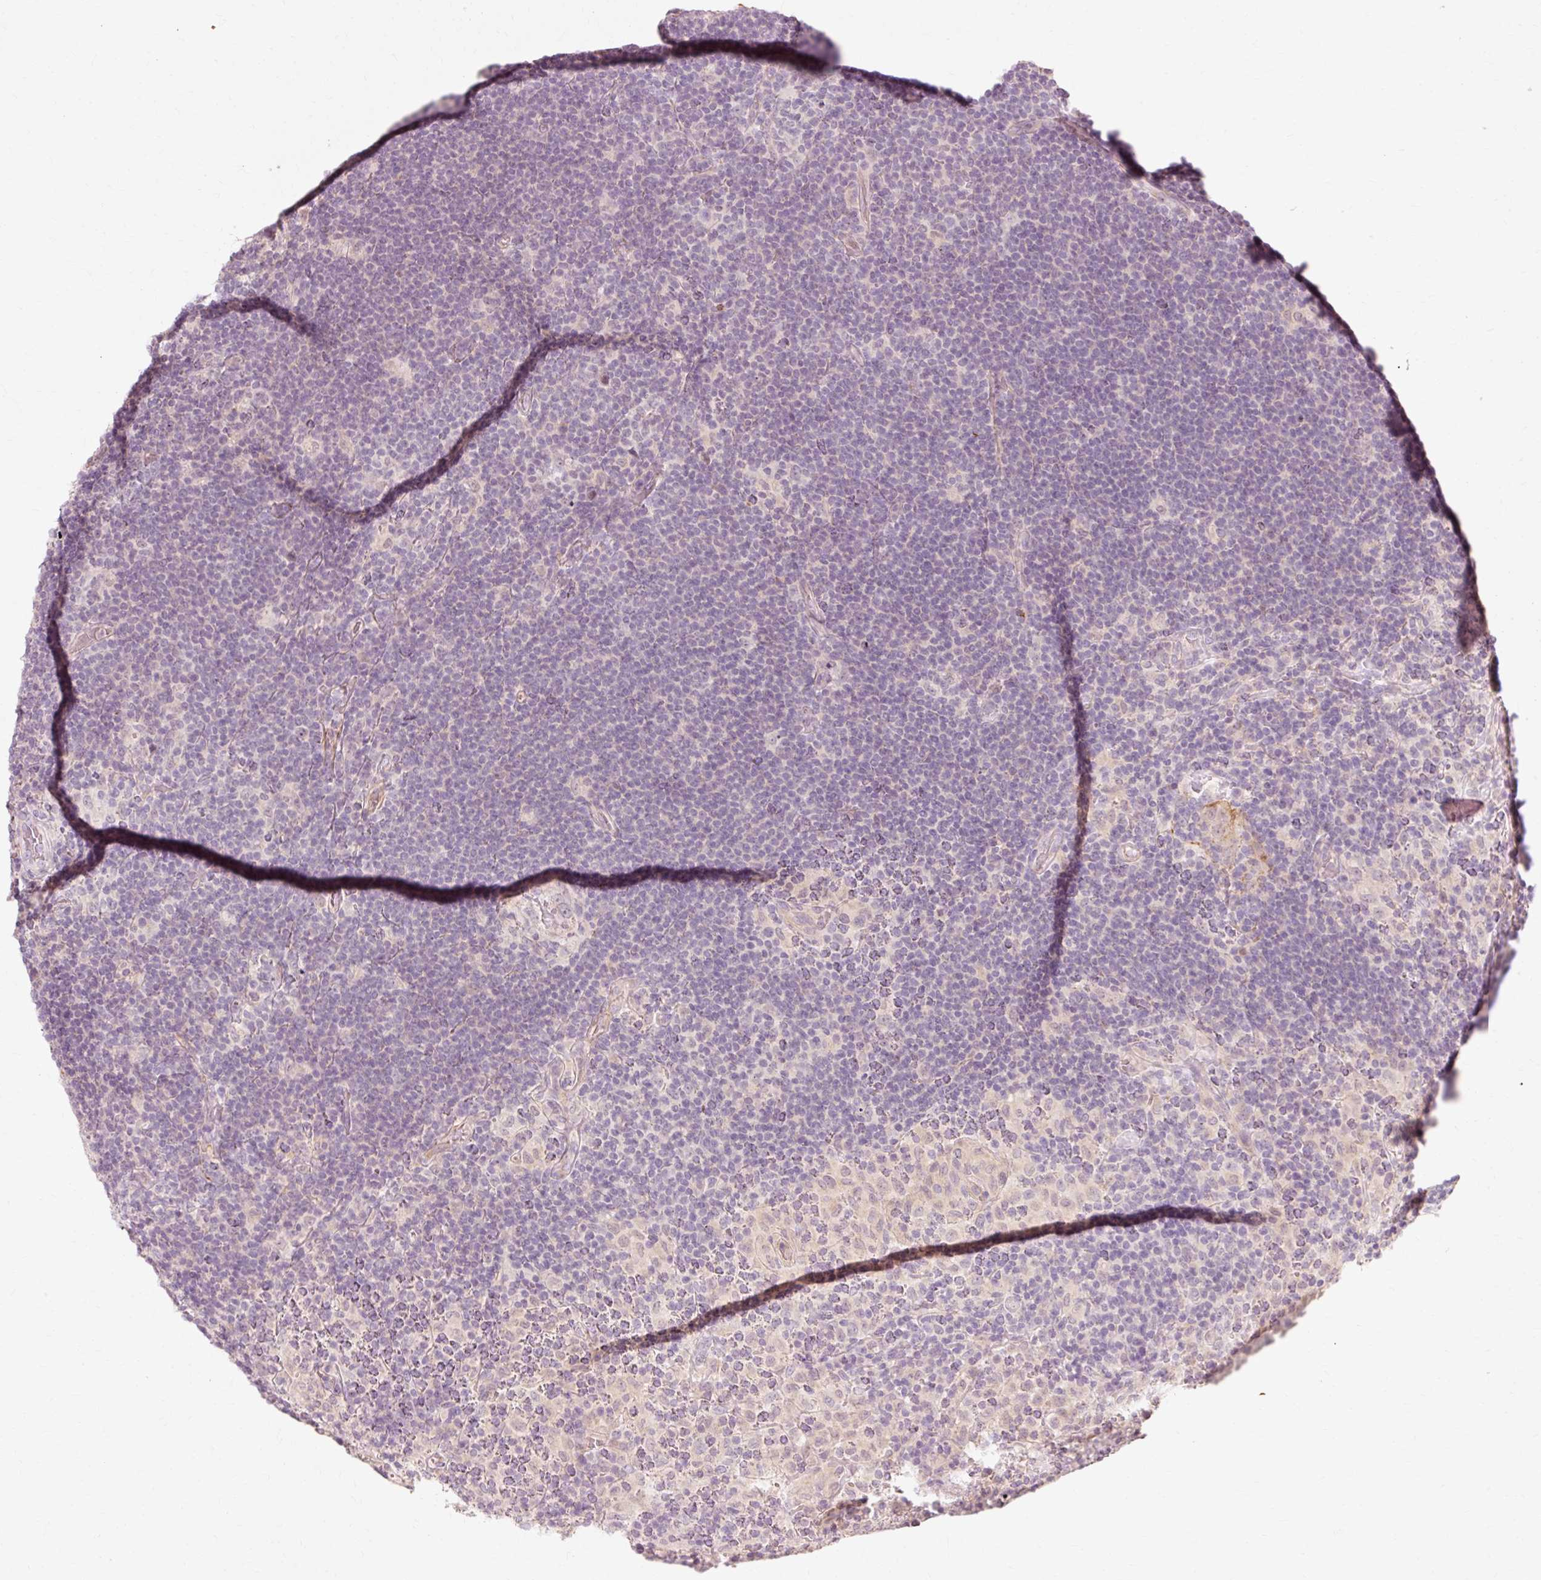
{"staining": {"intensity": "negative", "quantity": "none", "location": "none"}, "tissue": "lymphoma", "cell_type": "Tumor cells", "image_type": "cancer", "snomed": [{"axis": "morphology", "description": "Hodgkin's disease, NOS"}, {"axis": "topography", "description": "Lymph node"}], "caption": "This image is of lymphoma stained with immunohistochemistry to label a protein in brown with the nuclei are counter-stained blue. There is no staining in tumor cells.", "gene": "TRIM73", "patient": {"sex": "female", "age": 57}}